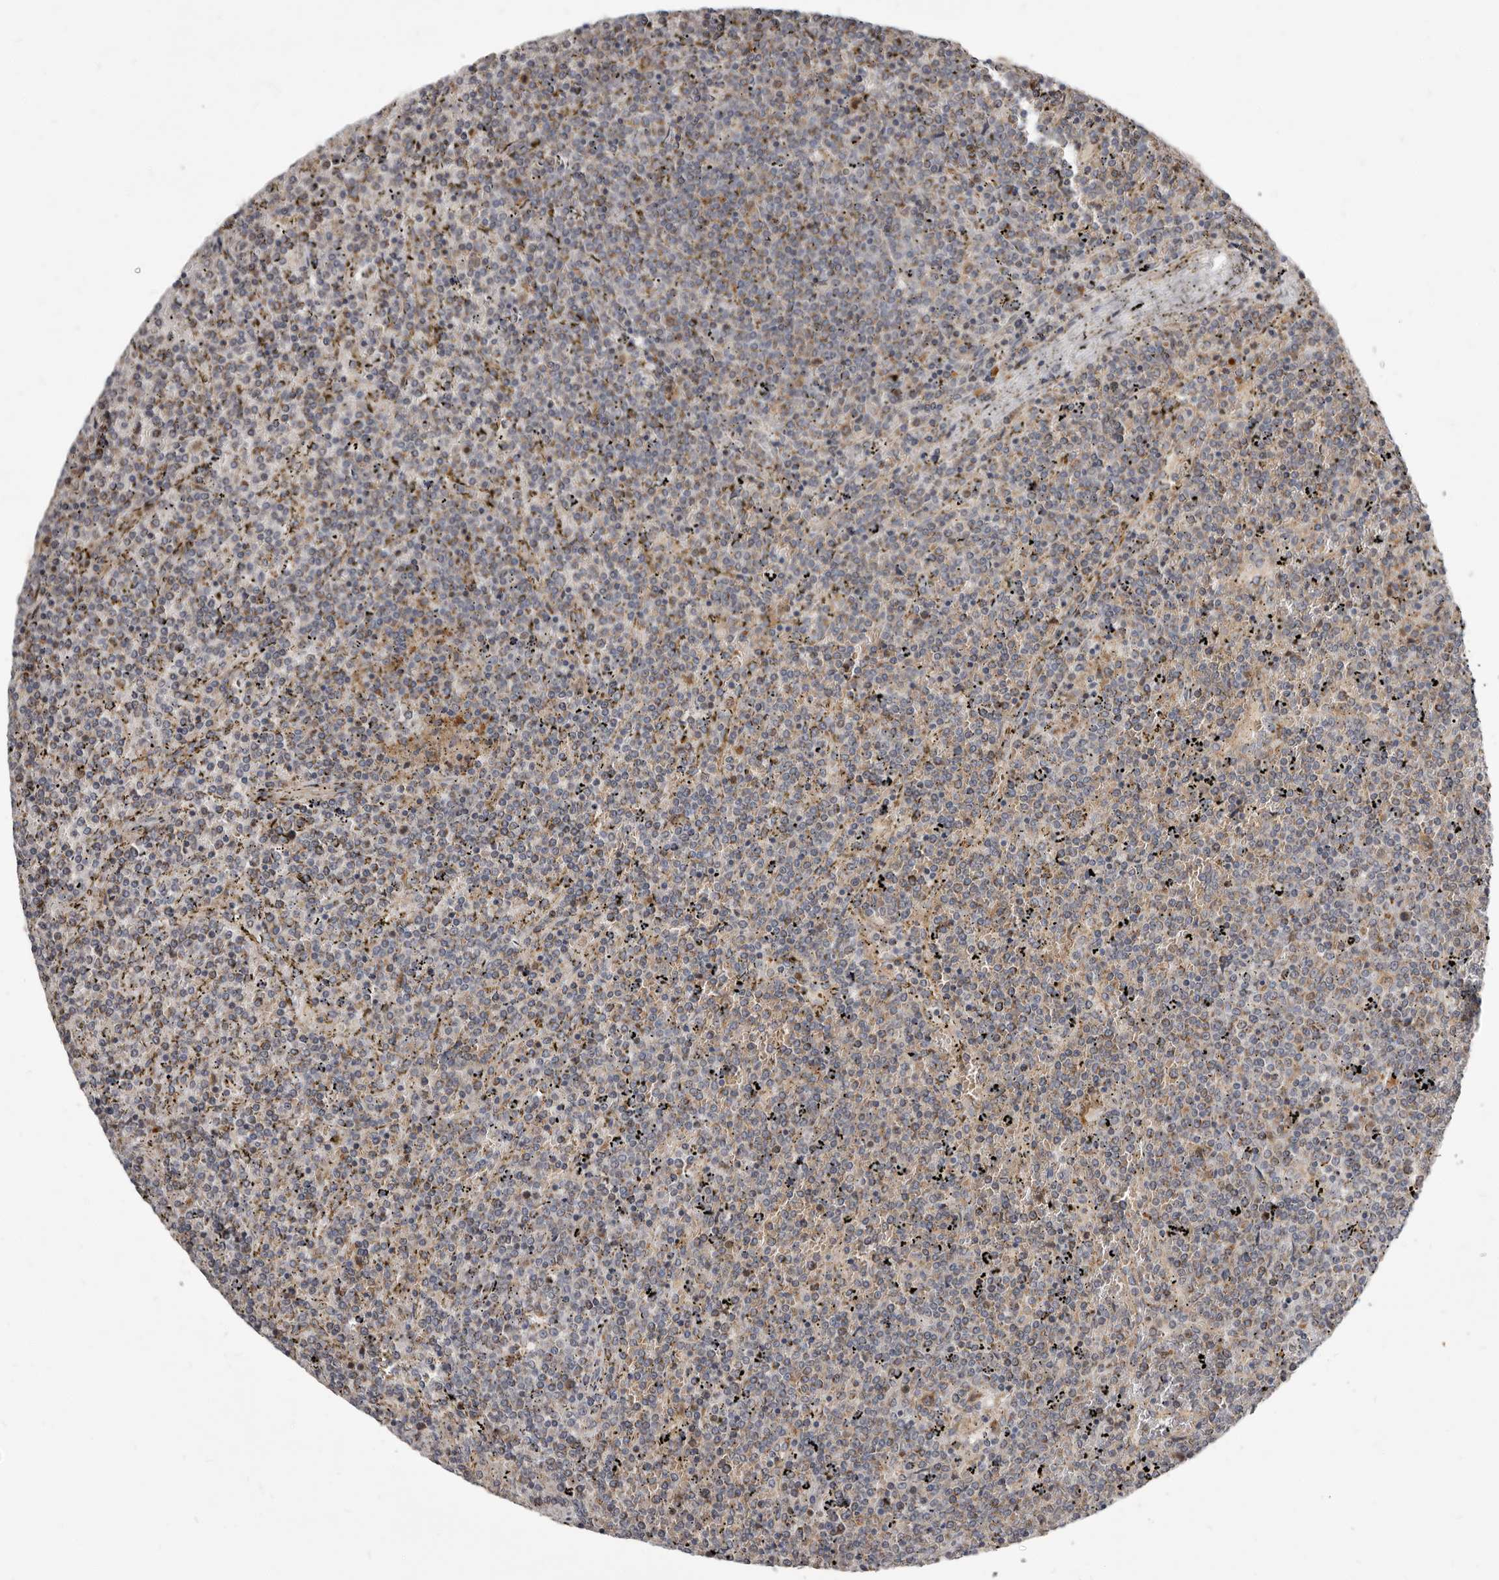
{"staining": {"intensity": "moderate", "quantity": "<25%", "location": "cytoplasmic/membranous"}, "tissue": "lymphoma", "cell_type": "Tumor cells", "image_type": "cancer", "snomed": [{"axis": "morphology", "description": "Malignant lymphoma, non-Hodgkin's type, Low grade"}, {"axis": "topography", "description": "Spleen"}], "caption": "Immunohistochemistry (DAB (3,3'-diaminobenzidine)) staining of lymphoma reveals moderate cytoplasmic/membranous protein staining in about <25% of tumor cells.", "gene": "SMC4", "patient": {"sex": "female", "age": 19}}